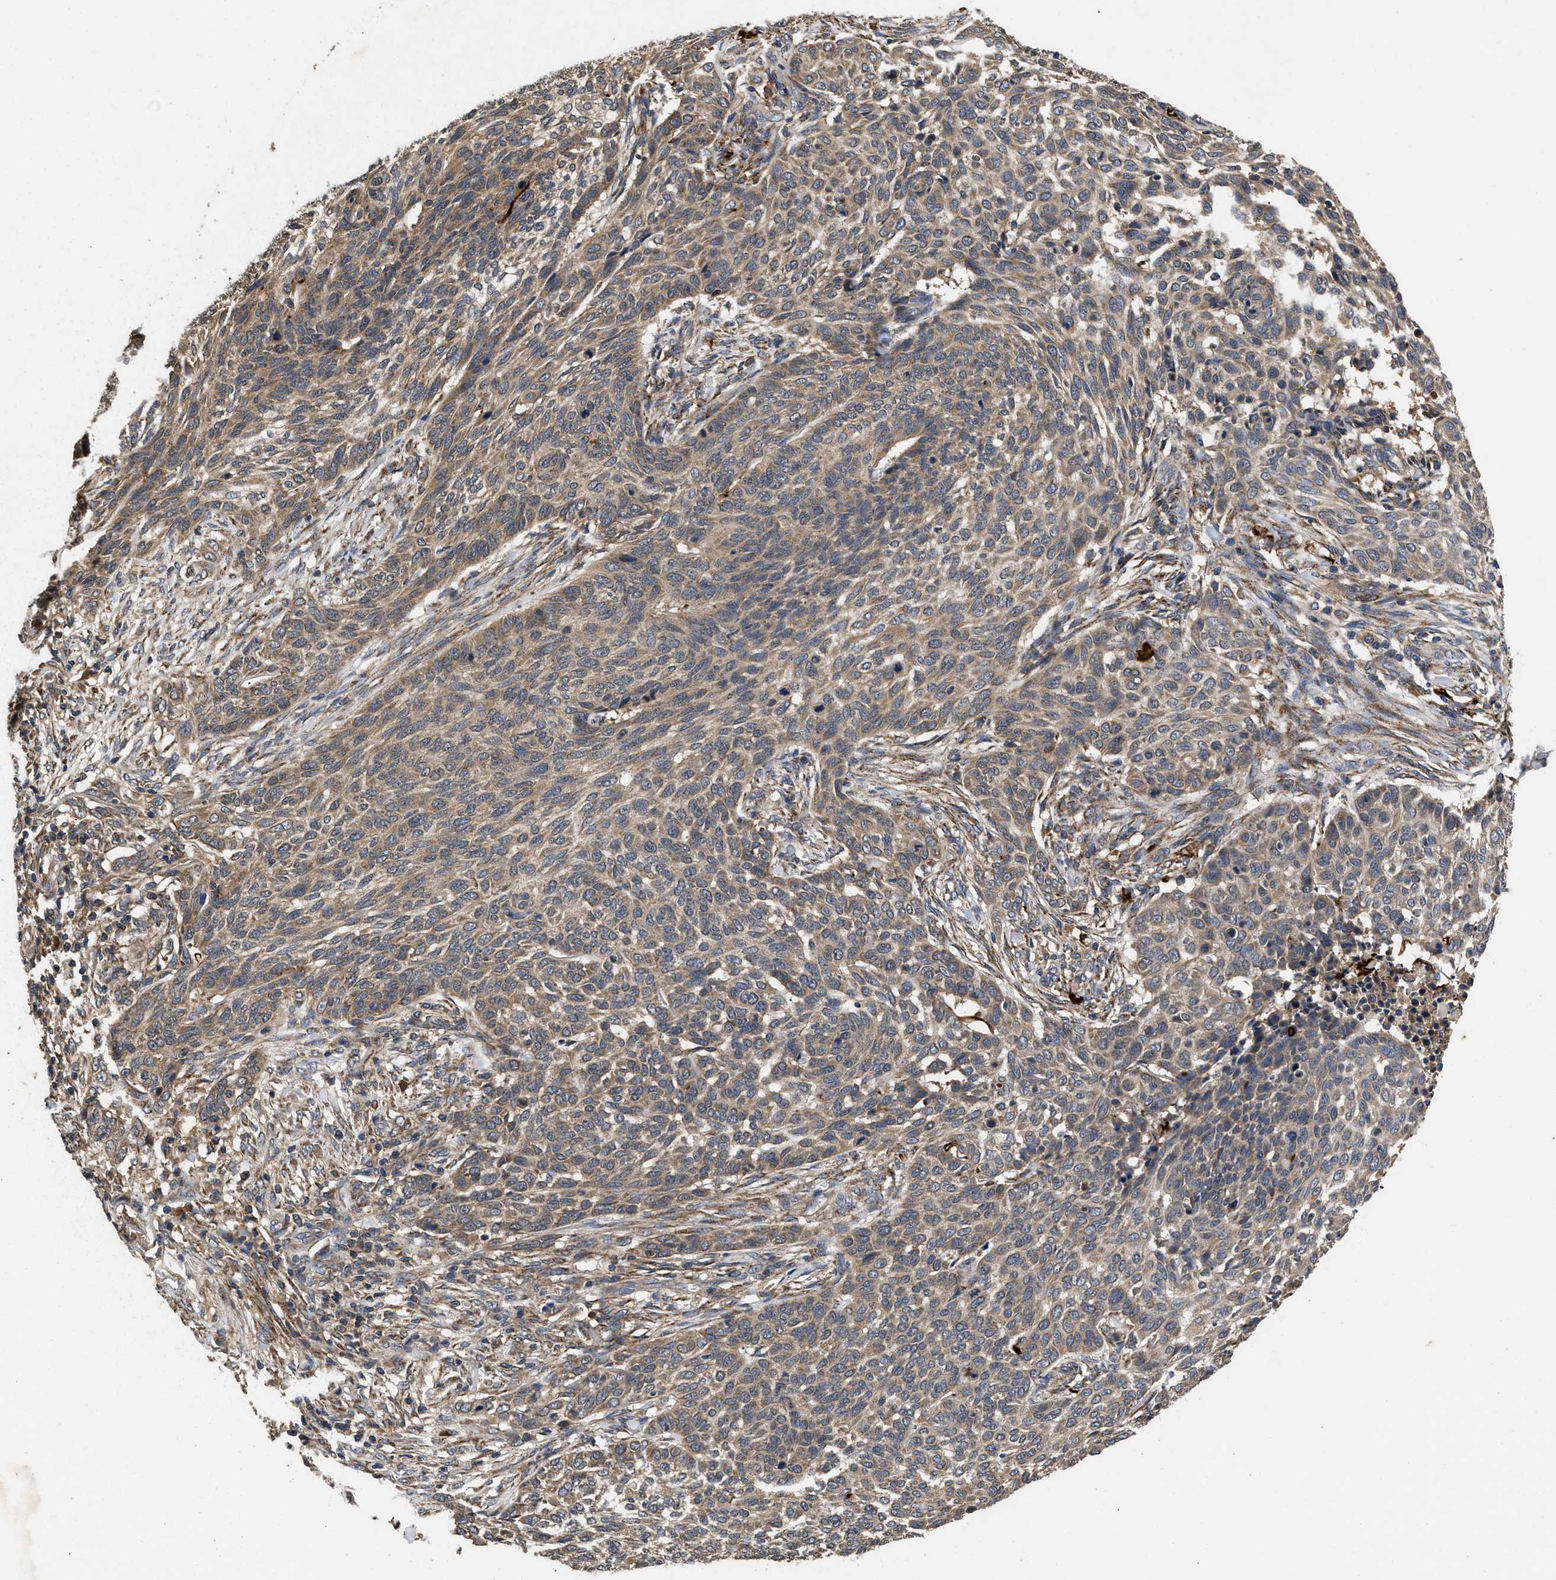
{"staining": {"intensity": "weak", "quantity": ">75%", "location": "cytoplasmic/membranous"}, "tissue": "skin cancer", "cell_type": "Tumor cells", "image_type": "cancer", "snomed": [{"axis": "morphology", "description": "Basal cell carcinoma"}, {"axis": "topography", "description": "Skin"}], "caption": "This photomicrograph reveals immunohistochemistry (IHC) staining of human skin basal cell carcinoma, with low weak cytoplasmic/membranous expression in approximately >75% of tumor cells.", "gene": "LRRC3", "patient": {"sex": "male", "age": 85}}